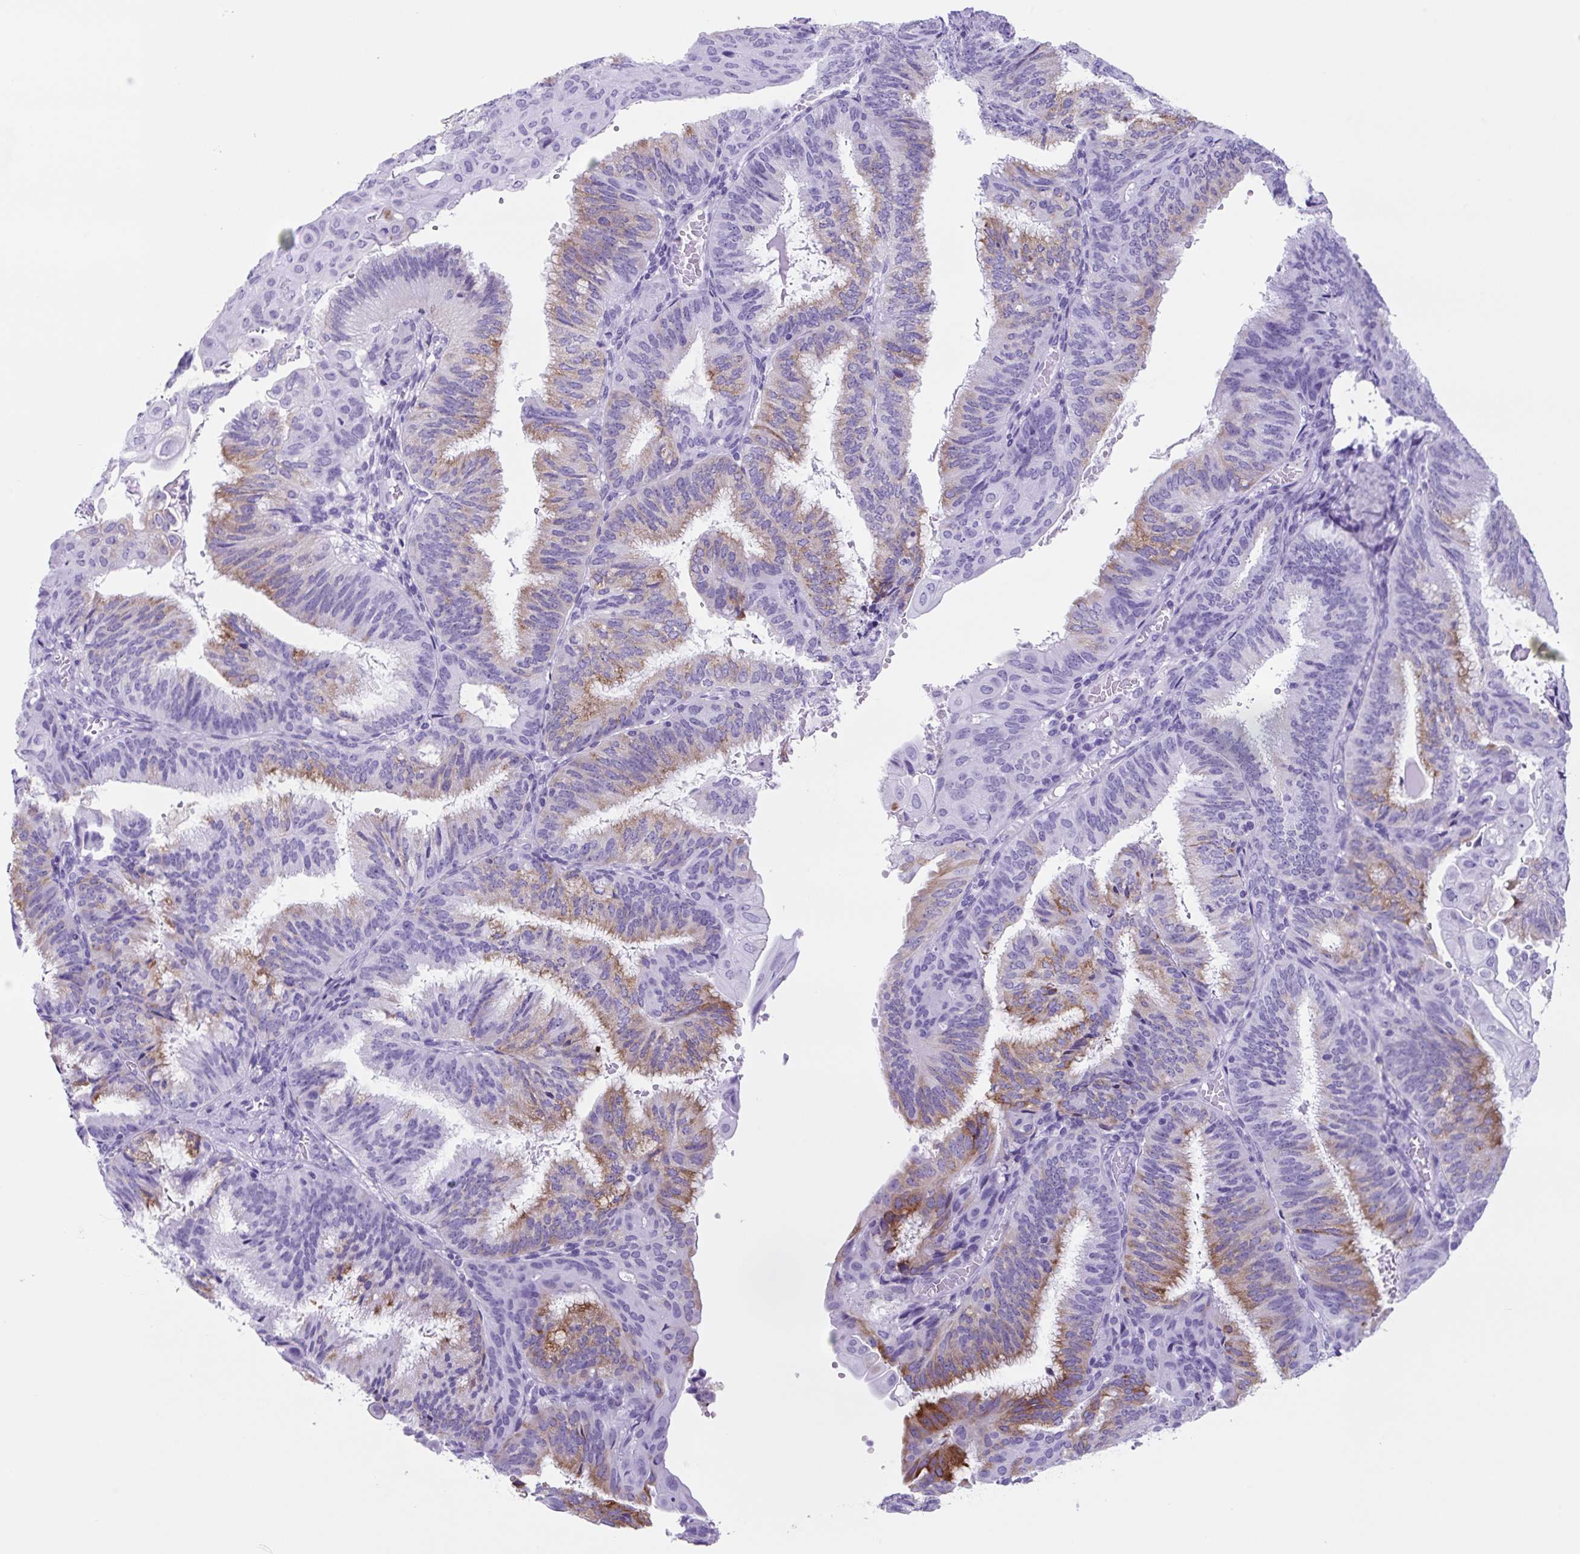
{"staining": {"intensity": "moderate", "quantity": "<25%", "location": "cytoplasmic/membranous"}, "tissue": "endometrial cancer", "cell_type": "Tumor cells", "image_type": "cancer", "snomed": [{"axis": "morphology", "description": "Adenocarcinoma, NOS"}, {"axis": "topography", "description": "Endometrium"}], "caption": "Human adenocarcinoma (endometrial) stained with a protein marker reveals moderate staining in tumor cells.", "gene": "TNFRSF8", "patient": {"sex": "female", "age": 49}}